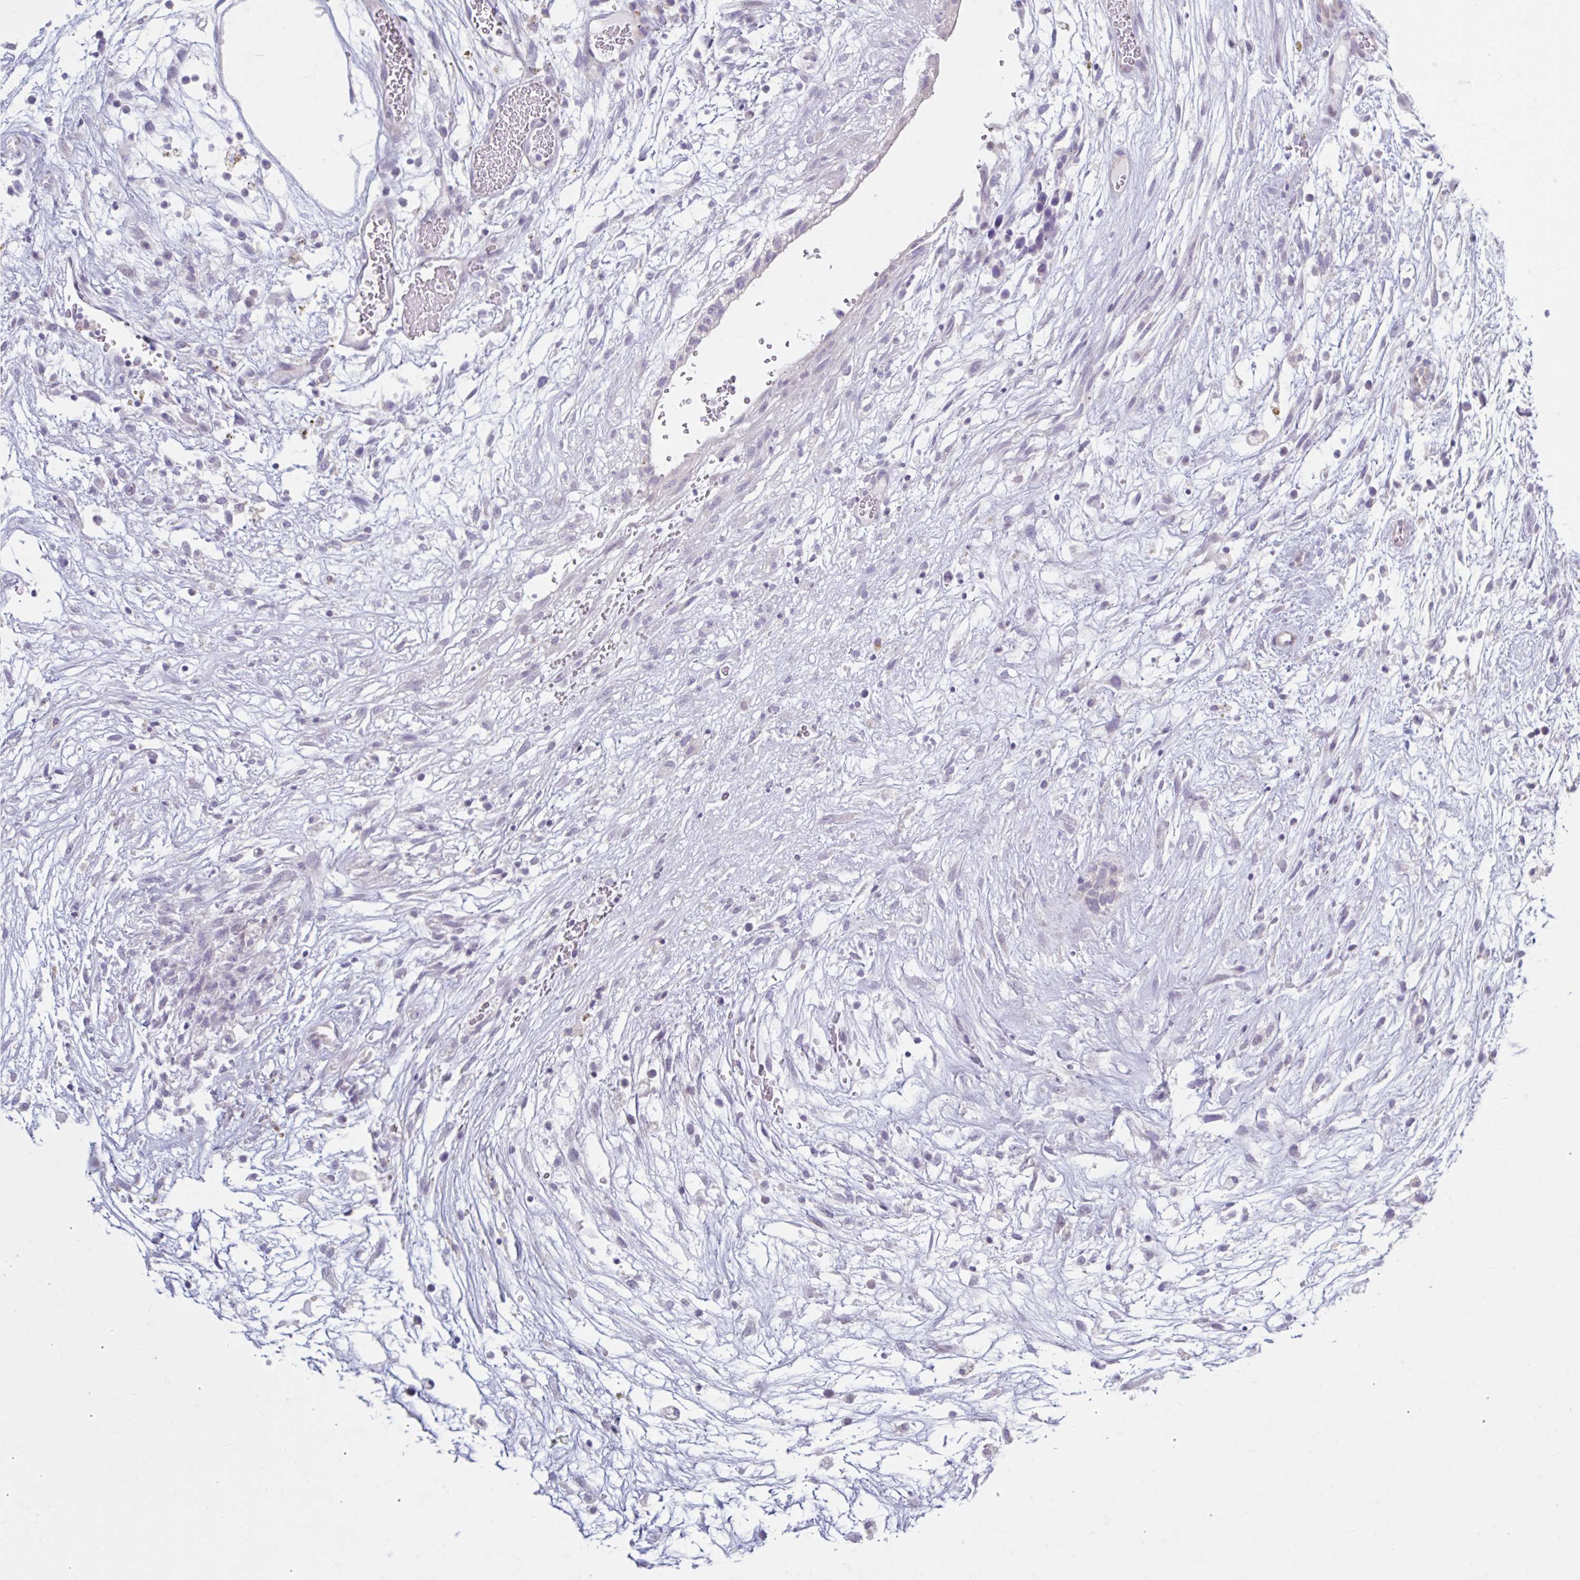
{"staining": {"intensity": "negative", "quantity": "none", "location": "none"}, "tissue": "testis cancer", "cell_type": "Tumor cells", "image_type": "cancer", "snomed": [{"axis": "morphology", "description": "Carcinoma, Embryonal, NOS"}, {"axis": "topography", "description": "Testis"}], "caption": "The immunohistochemistry (IHC) histopathology image has no significant positivity in tumor cells of embryonal carcinoma (testis) tissue.", "gene": "FAM153A", "patient": {"sex": "male", "age": 32}}